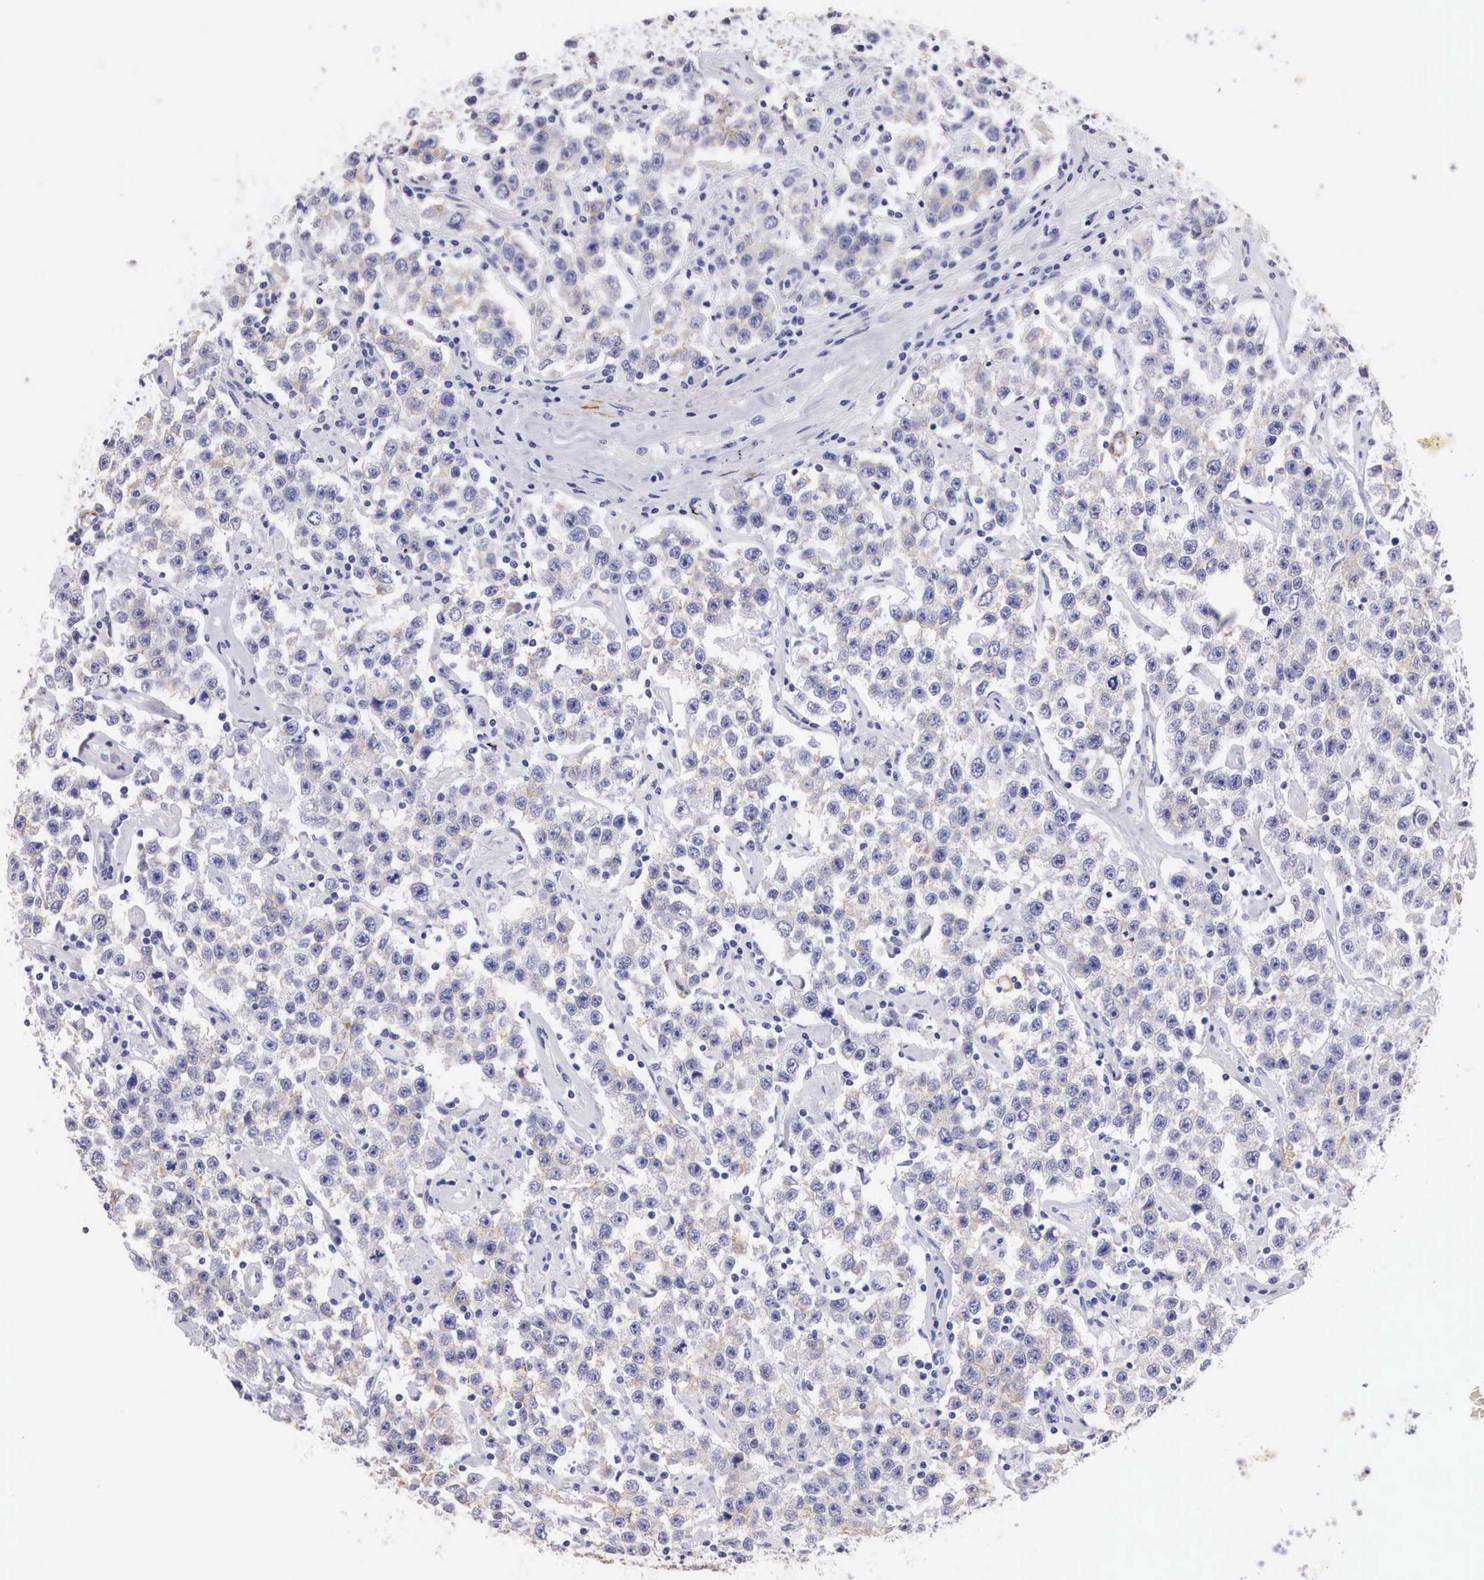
{"staining": {"intensity": "negative", "quantity": "none", "location": "none"}, "tissue": "testis cancer", "cell_type": "Tumor cells", "image_type": "cancer", "snomed": [{"axis": "morphology", "description": "Seminoma, NOS"}, {"axis": "topography", "description": "Testis"}], "caption": "An immunohistochemistry (IHC) image of testis cancer is shown. There is no staining in tumor cells of testis cancer. Brightfield microscopy of immunohistochemistry stained with DAB (brown) and hematoxylin (blue), captured at high magnification.", "gene": "TPM1", "patient": {"sex": "male", "age": 52}}